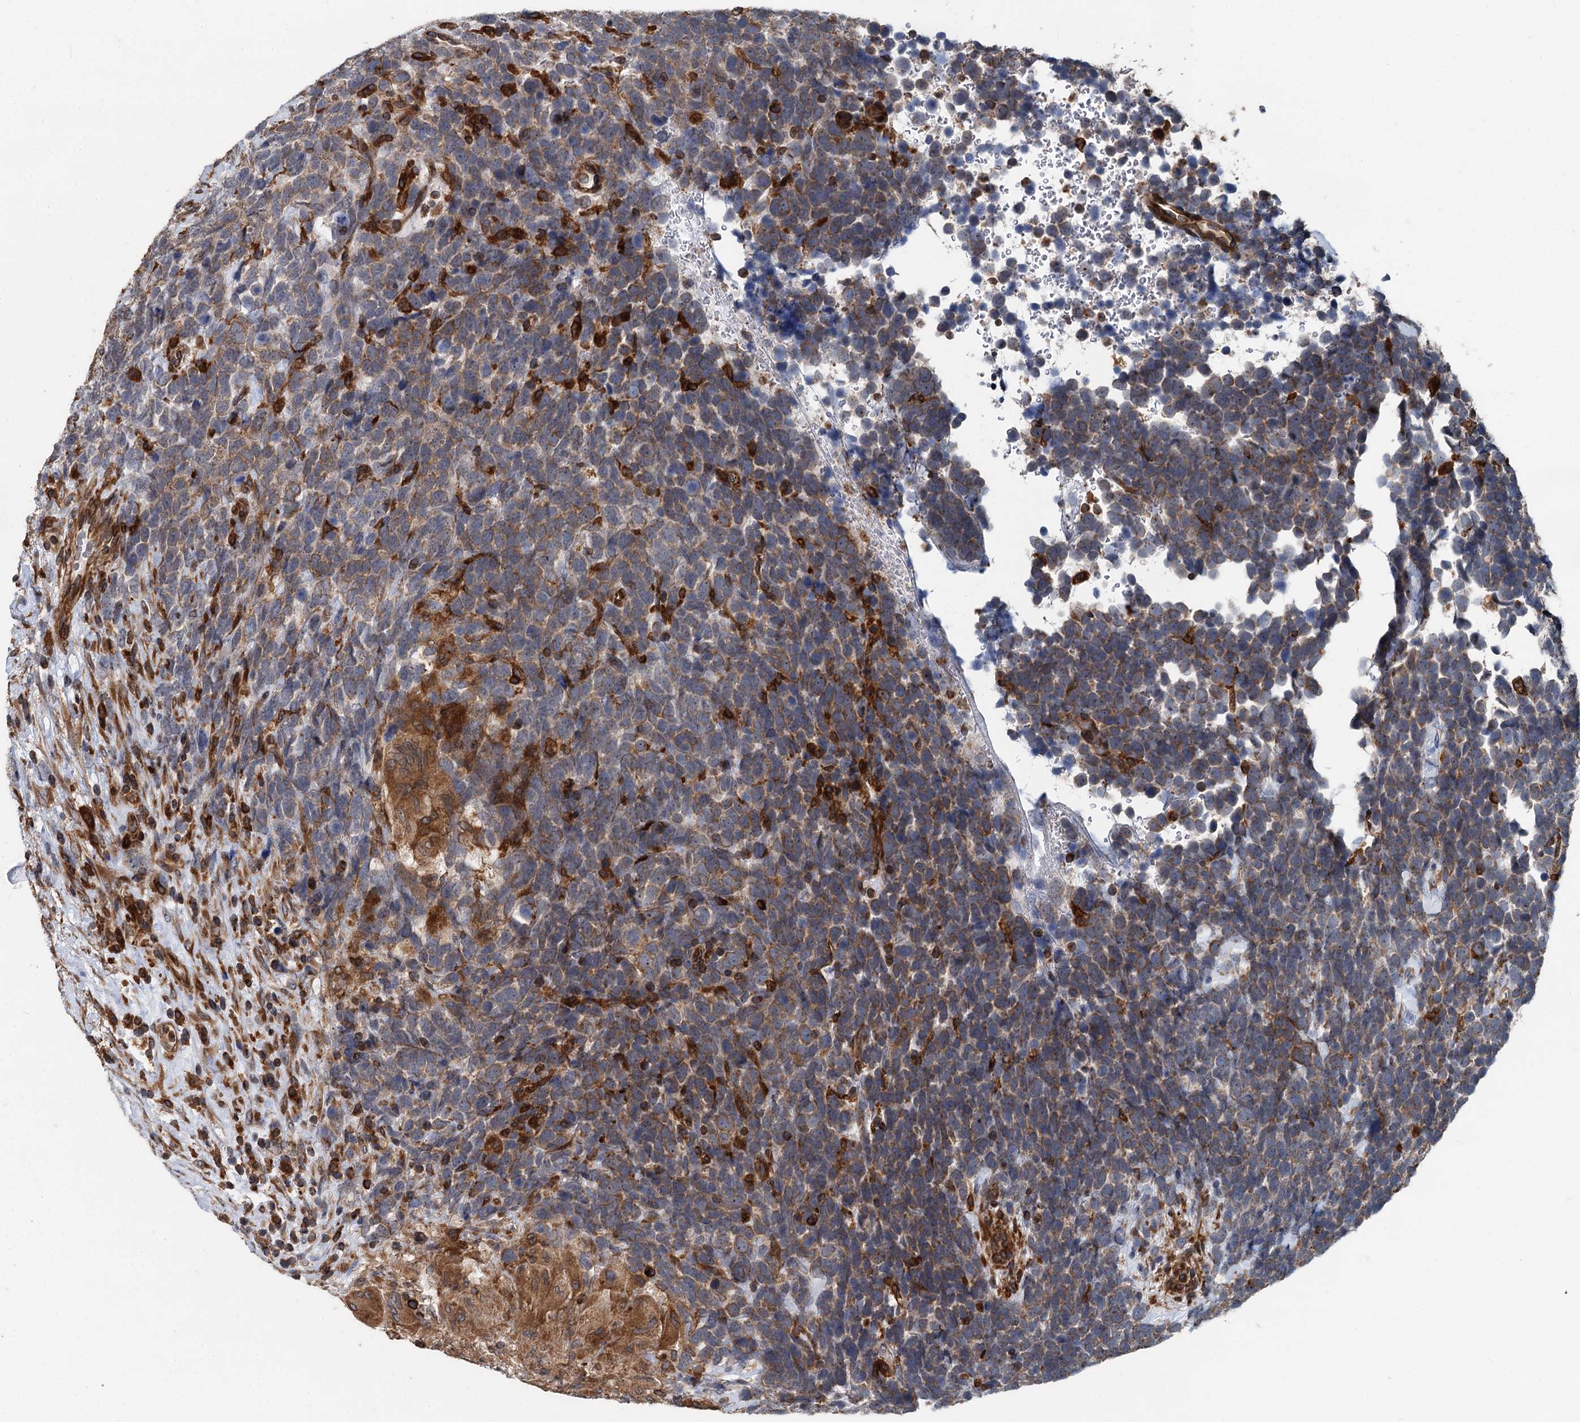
{"staining": {"intensity": "moderate", "quantity": "<25%", "location": "cytoplasmic/membranous"}, "tissue": "urothelial cancer", "cell_type": "Tumor cells", "image_type": "cancer", "snomed": [{"axis": "morphology", "description": "Urothelial carcinoma, High grade"}, {"axis": "topography", "description": "Urinary bladder"}], "caption": "Urothelial cancer tissue demonstrates moderate cytoplasmic/membranous positivity in approximately <25% of tumor cells (DAB IHC with brightfield microscopy, high magnification).", "gene": "STIM1", "patient": {"sex": "female", "age": 82}}